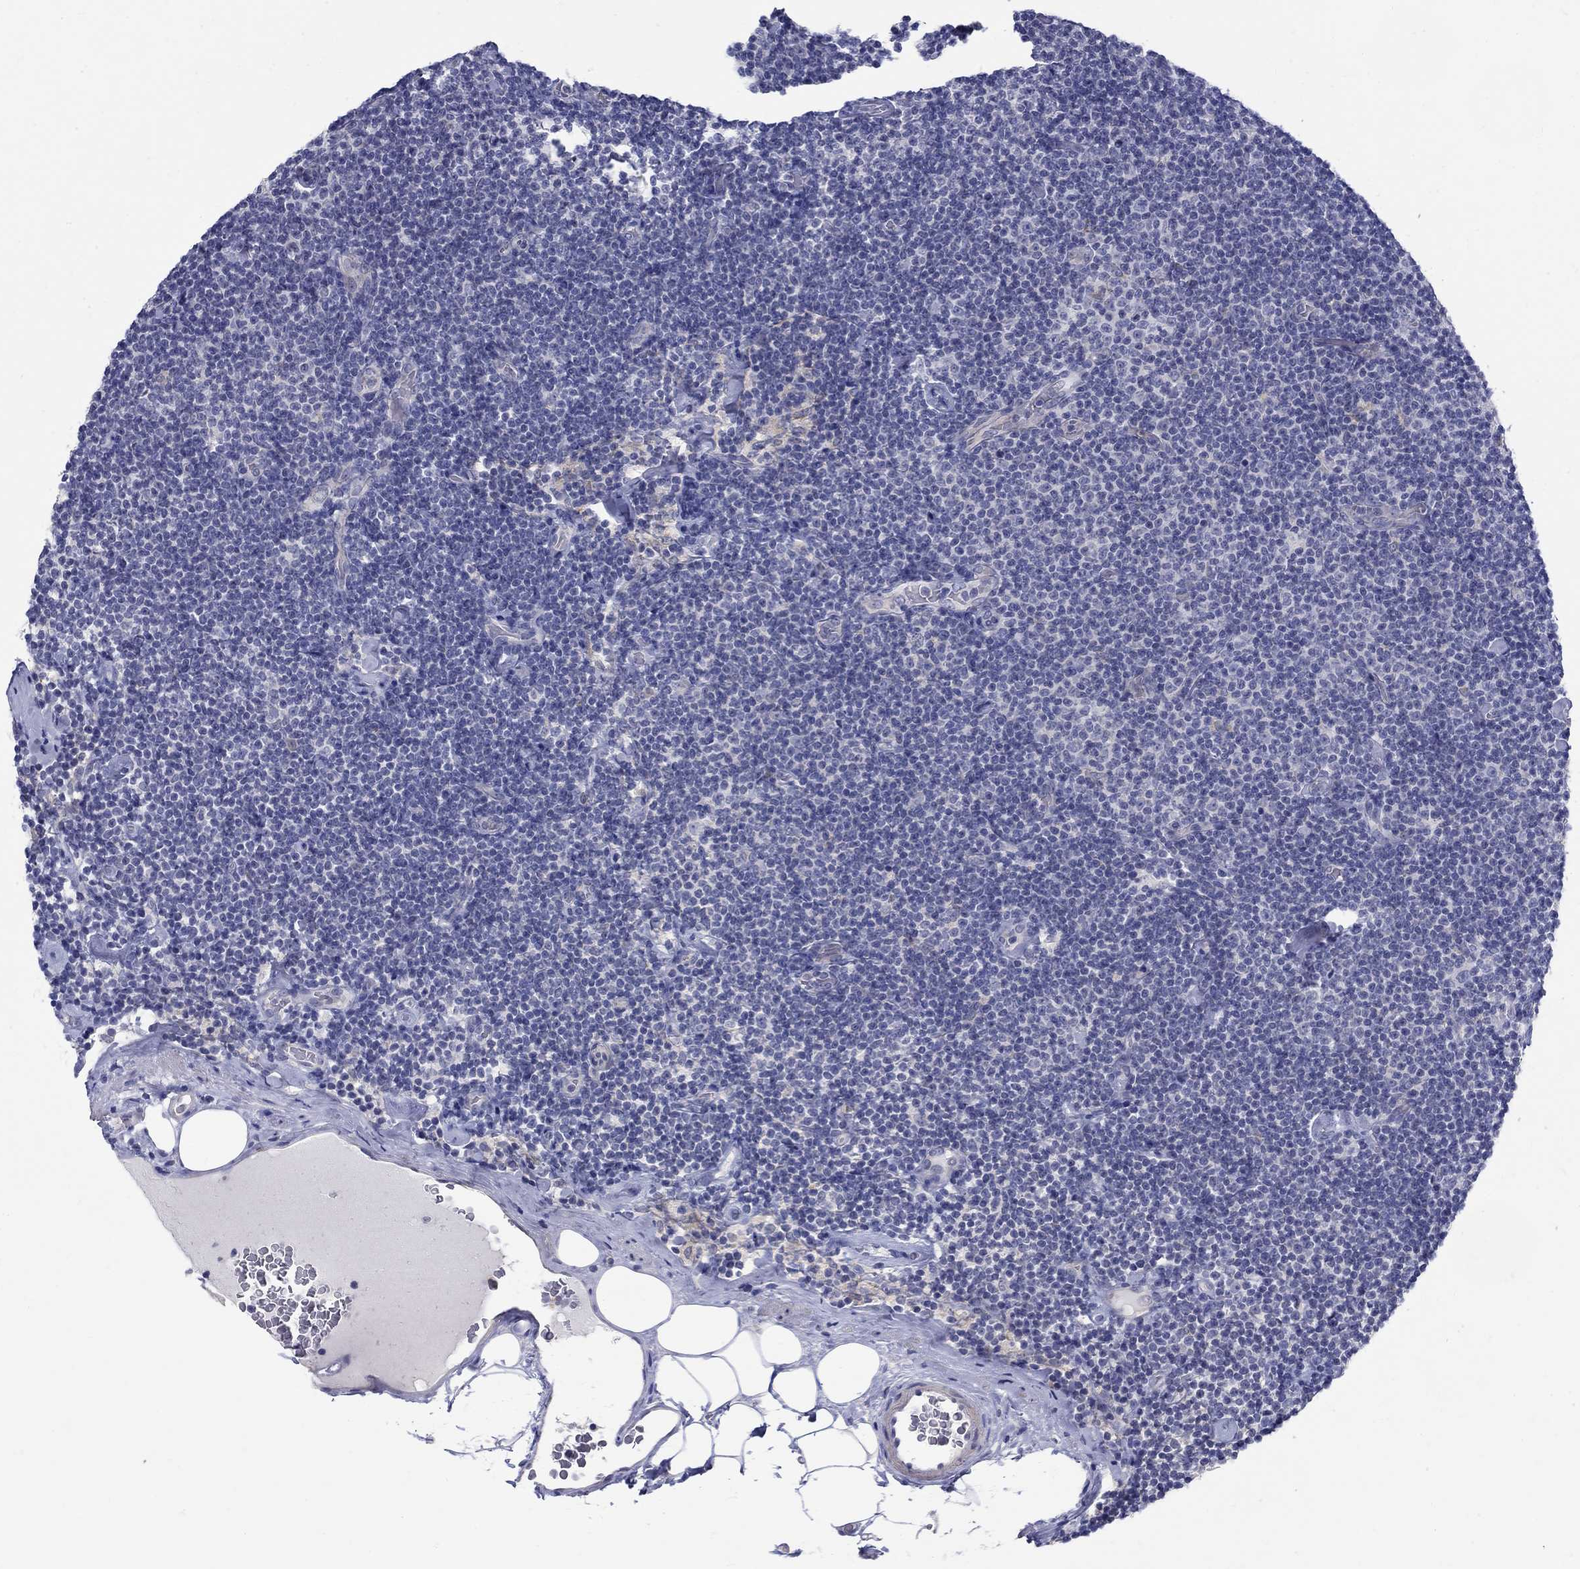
{"staining": {"intensity": "negative", "quantity": "none", "location": "none"}, "tissue": "lymphoma", "cell_type": "Tumor cells", "image_type": "cancer", "snomed": [{"axis": "morphology", "description": "Malignant lymphoma, non-Hodgkin's type, Low grade"}, {"axis": "topography", "description": "Lymph node"}], "caption": "Micrograph shows no significant protein staining in tumor cells of lymphoma. (Stains: DAB (3,3'-diaminobenzidine) IHC with hematoxylin counter stain, Microscopy: brightfield microscopy at high magnification).", "gene": "ABCA4", "patient": {"sex": "male", "age": 81}}